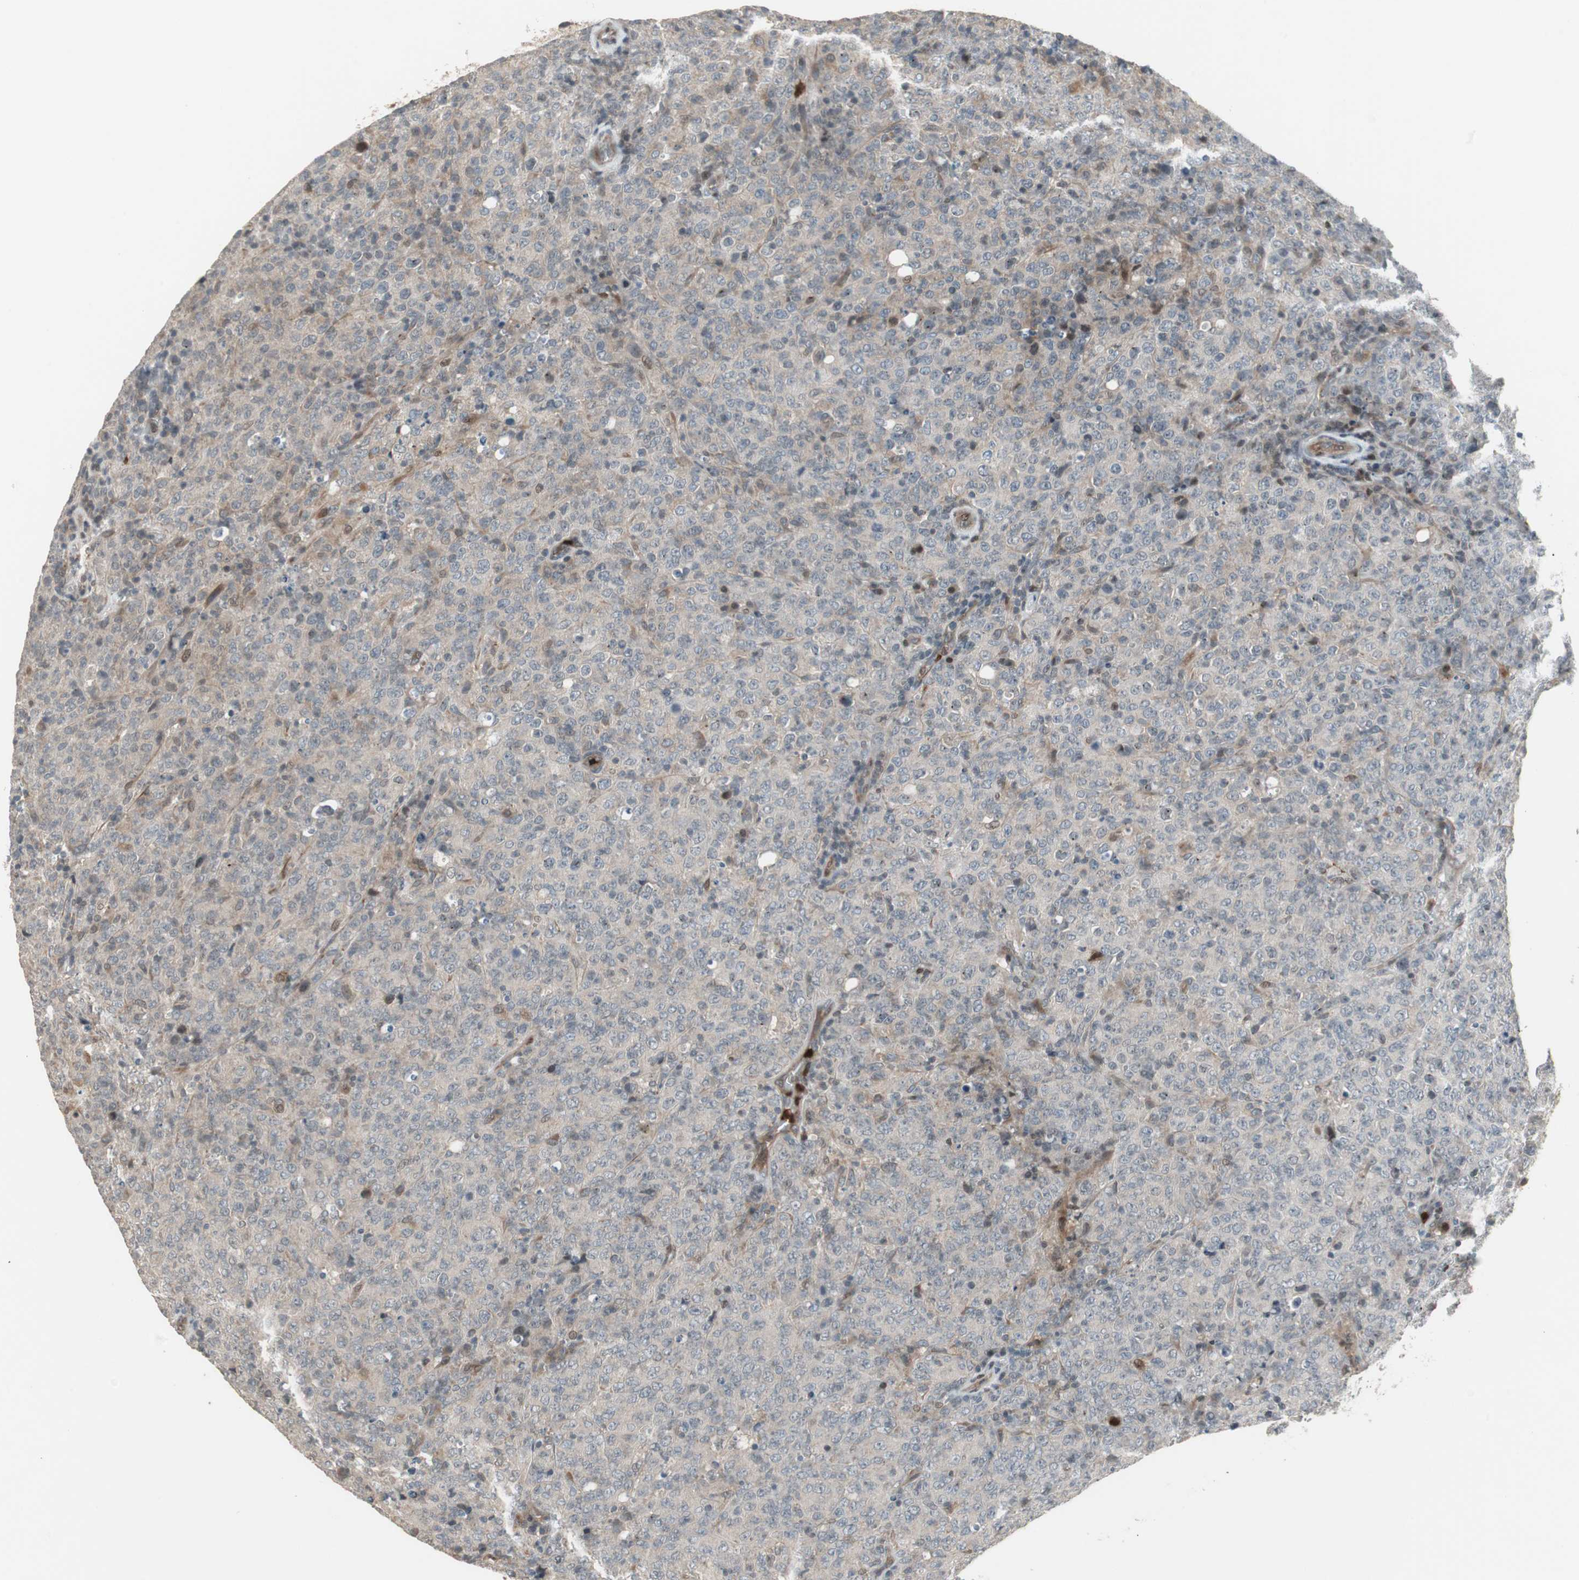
{"staining": {"intensity": "weak", "quantity": "<25%", "location": "cytoplasmic/membranous"}, "tissue": "lymphoma", "cell_type": "Tumor cells", "image_type": "cancer", "snomed": [{"axis": "morphology", "description": "Malignant lymphoma, non-Hodgkin's type, High grade"}, {"axis": "topography", "description": "Tonsil"}], "caption": "An immunohistochemistry (IHC) histopathology image of lymphoma is shown. There is no staining in tumor cells of lymphoma.", "gene": "SNX4", "patient": {"sex": "female", "age": 36}}